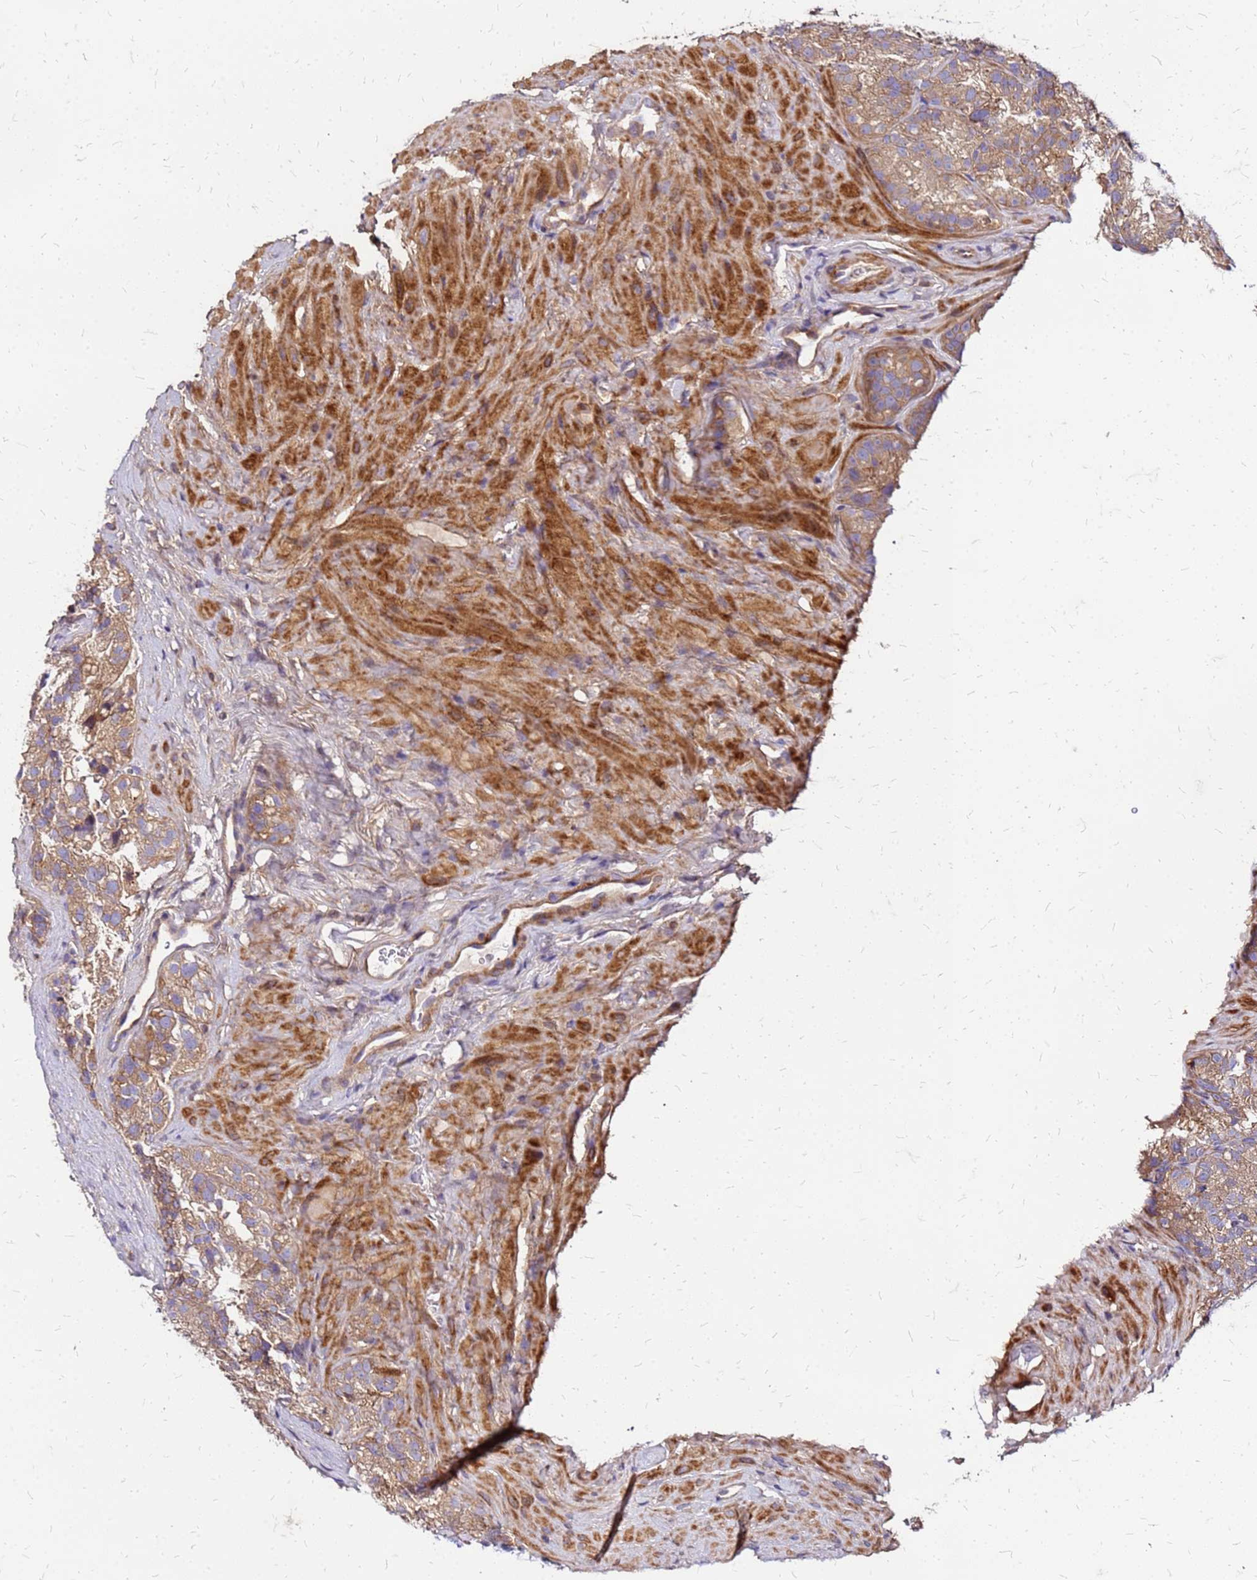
{"staining": {"intensity": "moderate", "quantity": ">75%", "location": "cytoplasmic/membranous"}, "tissue": "seminal vesicle", "cell_type": "Glandular cells", "image_type": "normal", "snomed": [{"axis": "morphology", "description": "Normal tissue, NOS"}, {"axis": "topography", "description": "Seminal veicle"}], "caption": "Seminal vesicle stained with DAB (3,3'-diaminobenzidine) IHC exhibits medium levels of moderate cytoplasmic/membranous positivity in about >75% of glandular cells.", "gene": "CYBC1", "patient": {"sex": "male", "age": 58}}